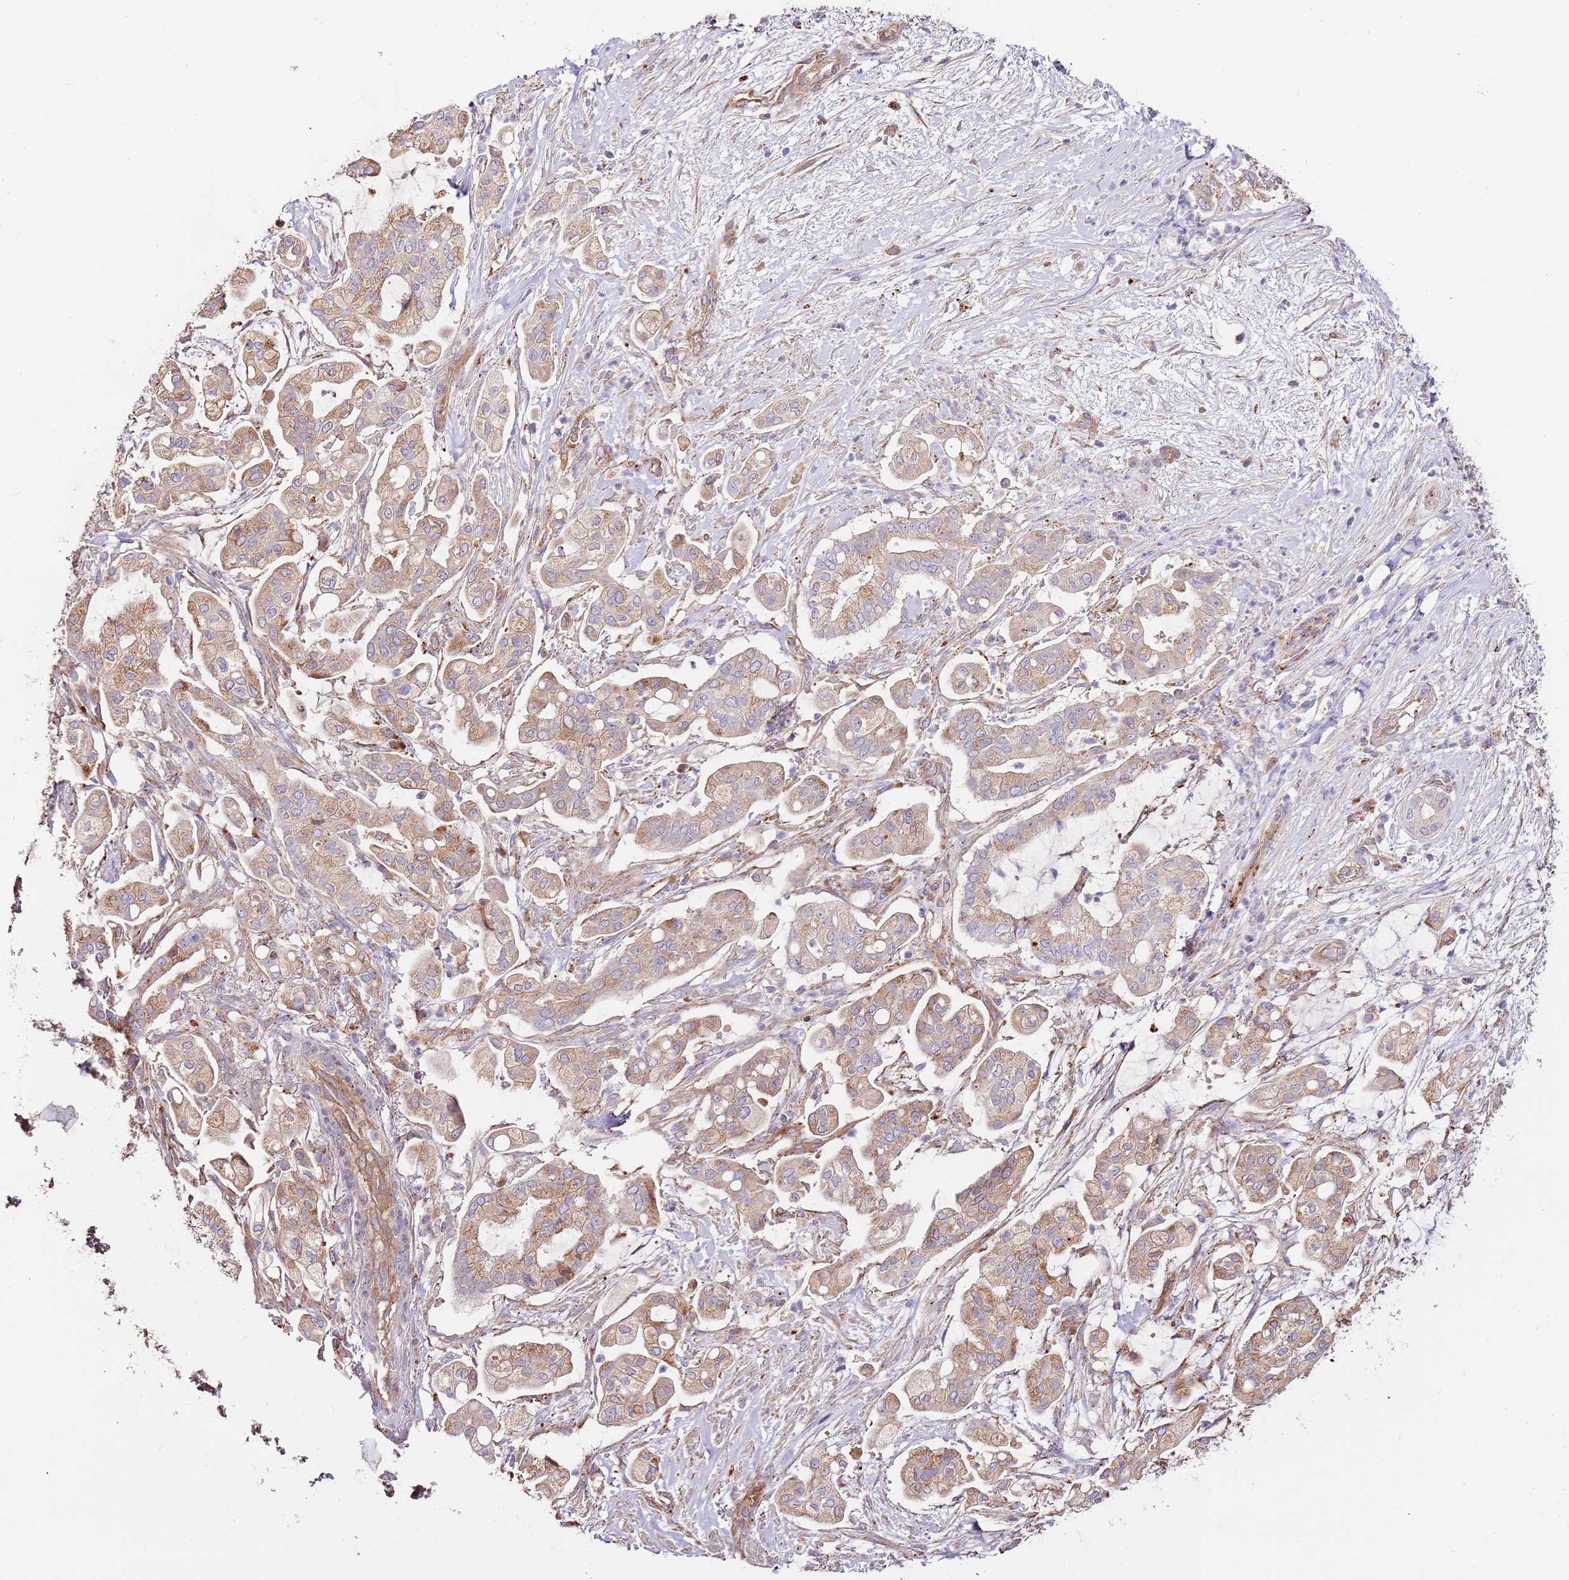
{"staining": {"intensity": "weak", "quantity": ">75%", "location": "cytoplasmic/membranous"}, "tissue": "pancreatic cancer", "cell_type": "Tumor cells", "image_type": "cancer", "snomed": [{"axis": "morphology", "description": "Adenocarcinoma, NOS"}, {"axis": "topography", "description": "Pancreas"}], "caption": "A histopathology image showing weak cytoplasmic/membranous staining in about >75% of tumor cells in pancreatic adenocarcinoma, as visualized by brown immunohistochemical staining.", "gene": "DOCK6", "patient": {"sex": "female", "age": 69}}